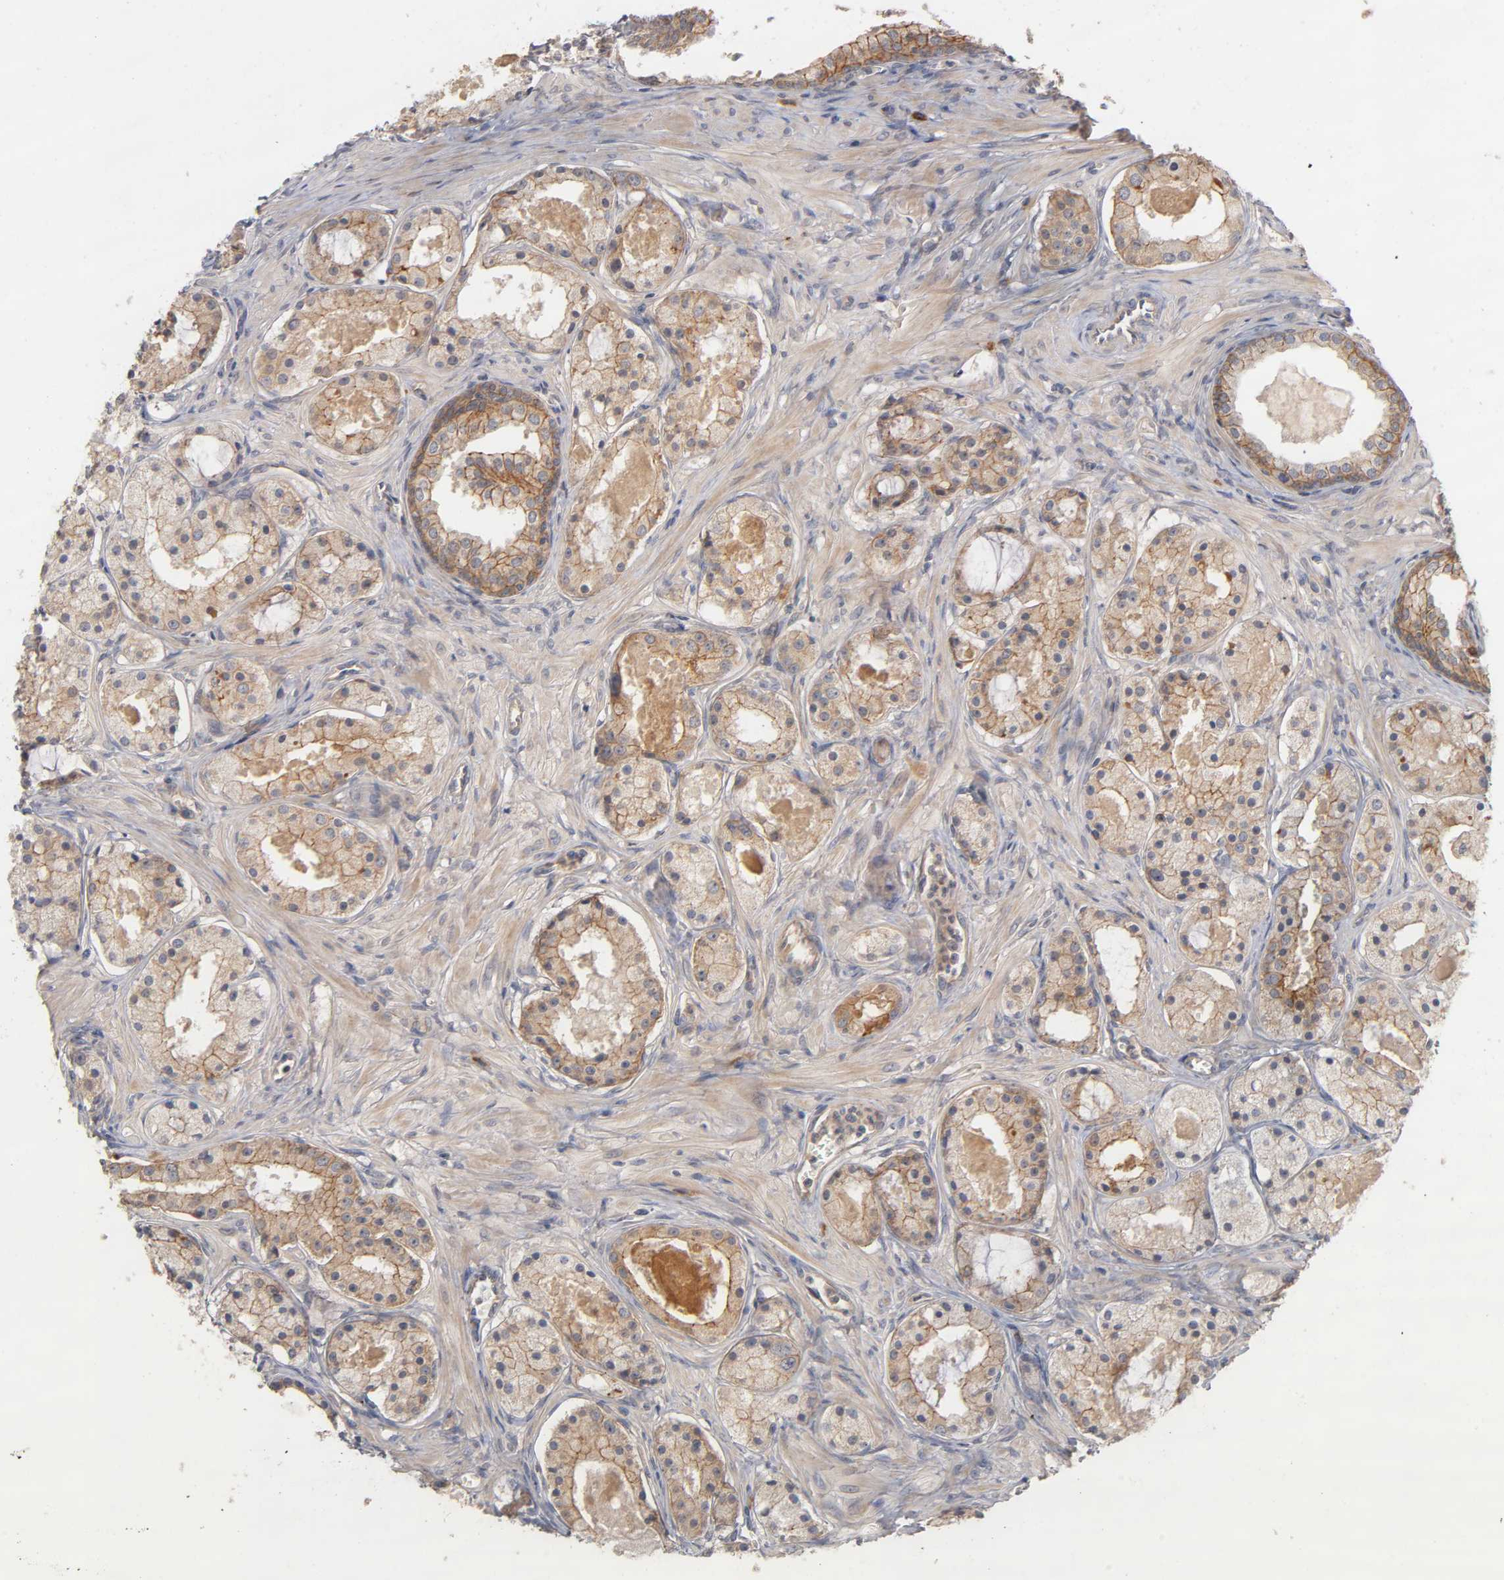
{"staining": {"intensity": "moderate", "quantity": ">75%", "location": "cytoplasmic/membranous"}, "tissue": "prostate cancer", "cell_type": "Tumor cells", "image_type": "cancer", "snomed": [{"axis": "morphology", "description": "Adenocarcinoma, Low grade"}, {"axis": "topography", "description": "Prostate"}], "caption": "The photomicrograph displays a brown stain indicating the presence of a protein in the cytoplasmic/membranous of tumor cells in prostate cancer.", "gene": "PDZD11", "patient": {"sex": "male", "age": 57}}